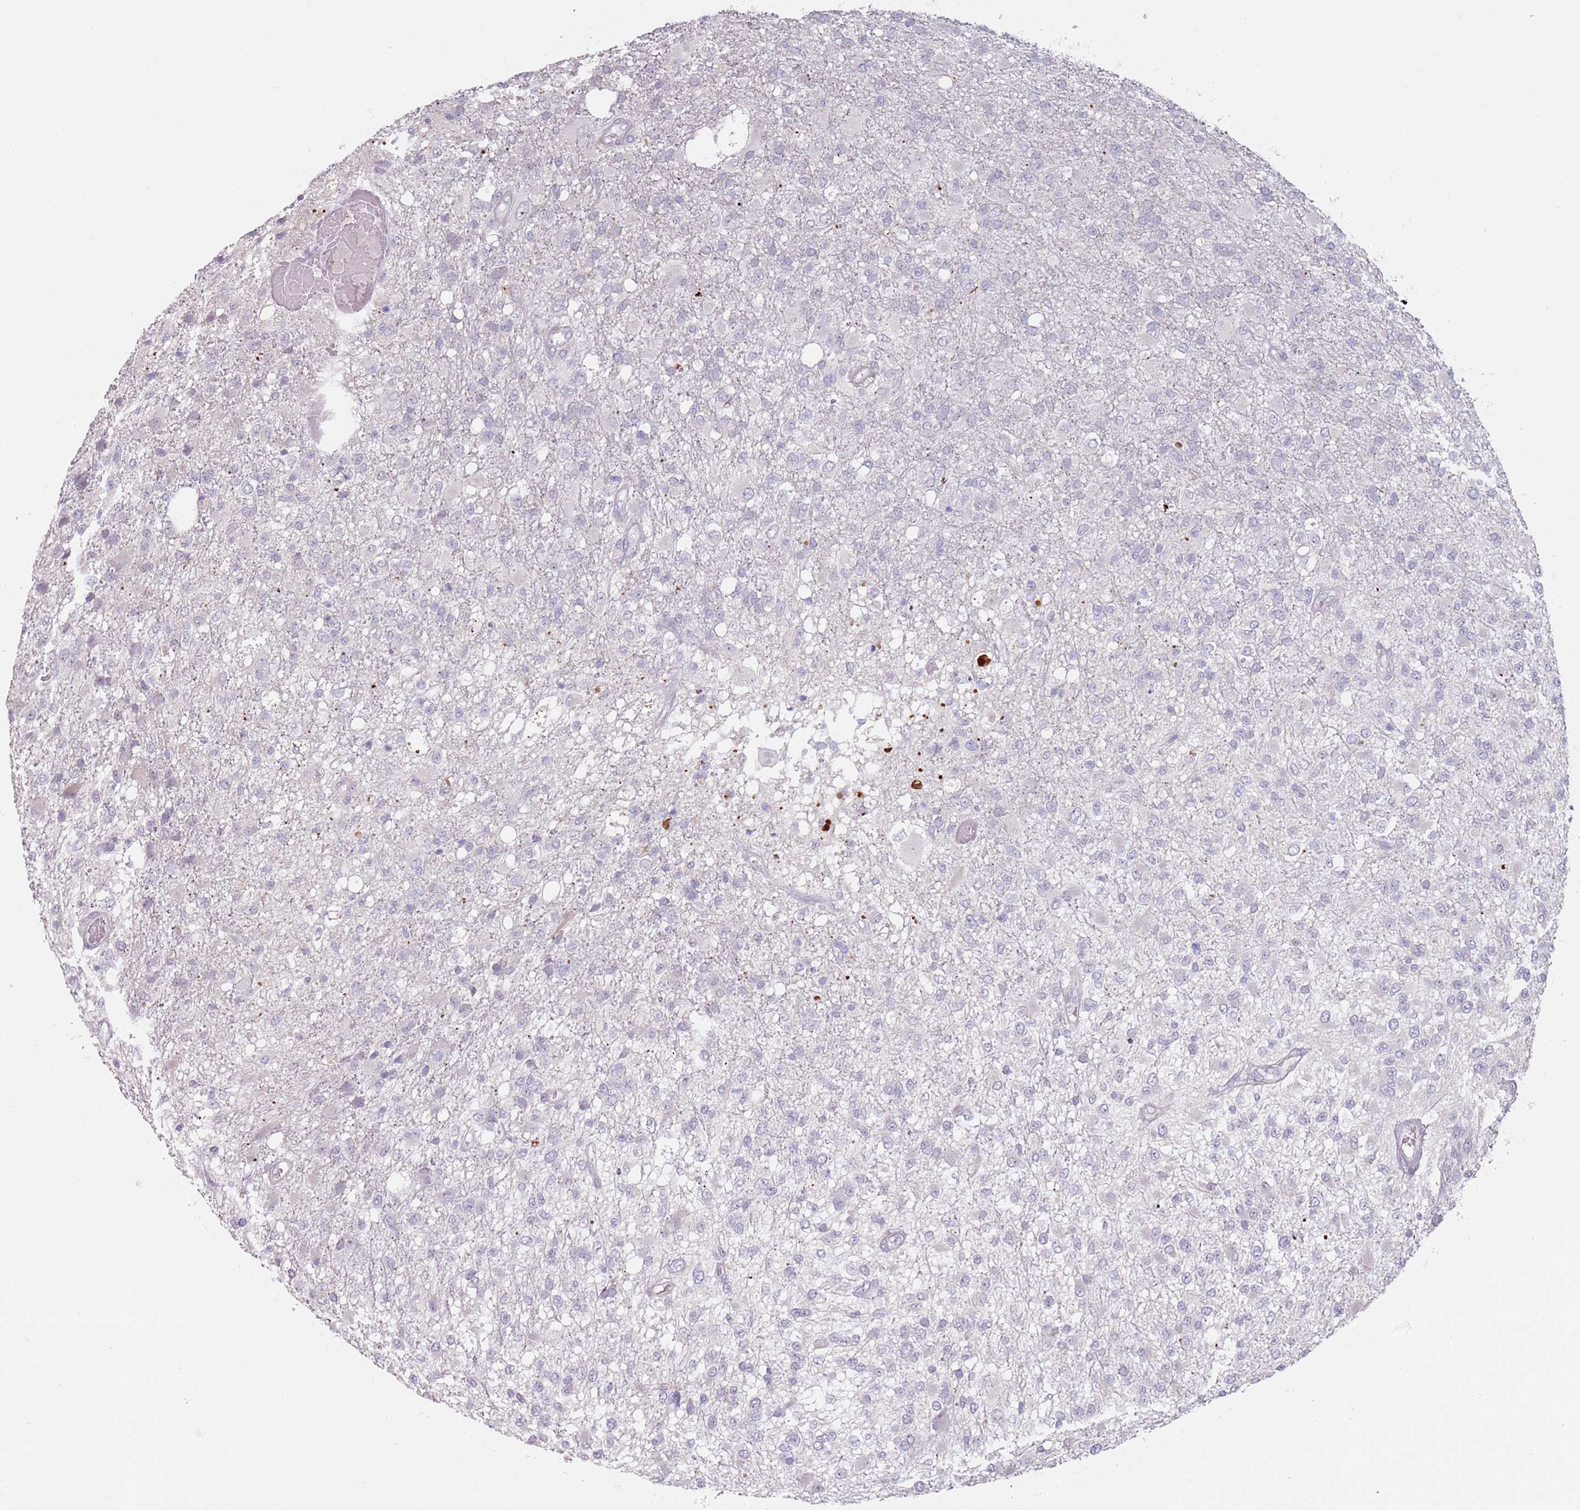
{"staining": {"intensity": "negative", "quantity": "none", "location": "none"}, "tissue": "glioma", "cell_type": "Tumor cells", "image_type": "cancer", "snomed": [{"axis": "morphology", "description": "Glioma, malignant, High grade"}, {"axis": "topography", "description": "Brain"}], "caption": "High magnification brightfield microscopy of glioma stained with DAB (3,3'-diaminobenzidine) (brown) and counterstained with hematoxylin (blue): tumor cells show no significant staining. (Immunohistochemistry, brightfield microscopy, high magnification).", "gene": "DXO", "patient": {"sex": "female", "age": 74}}